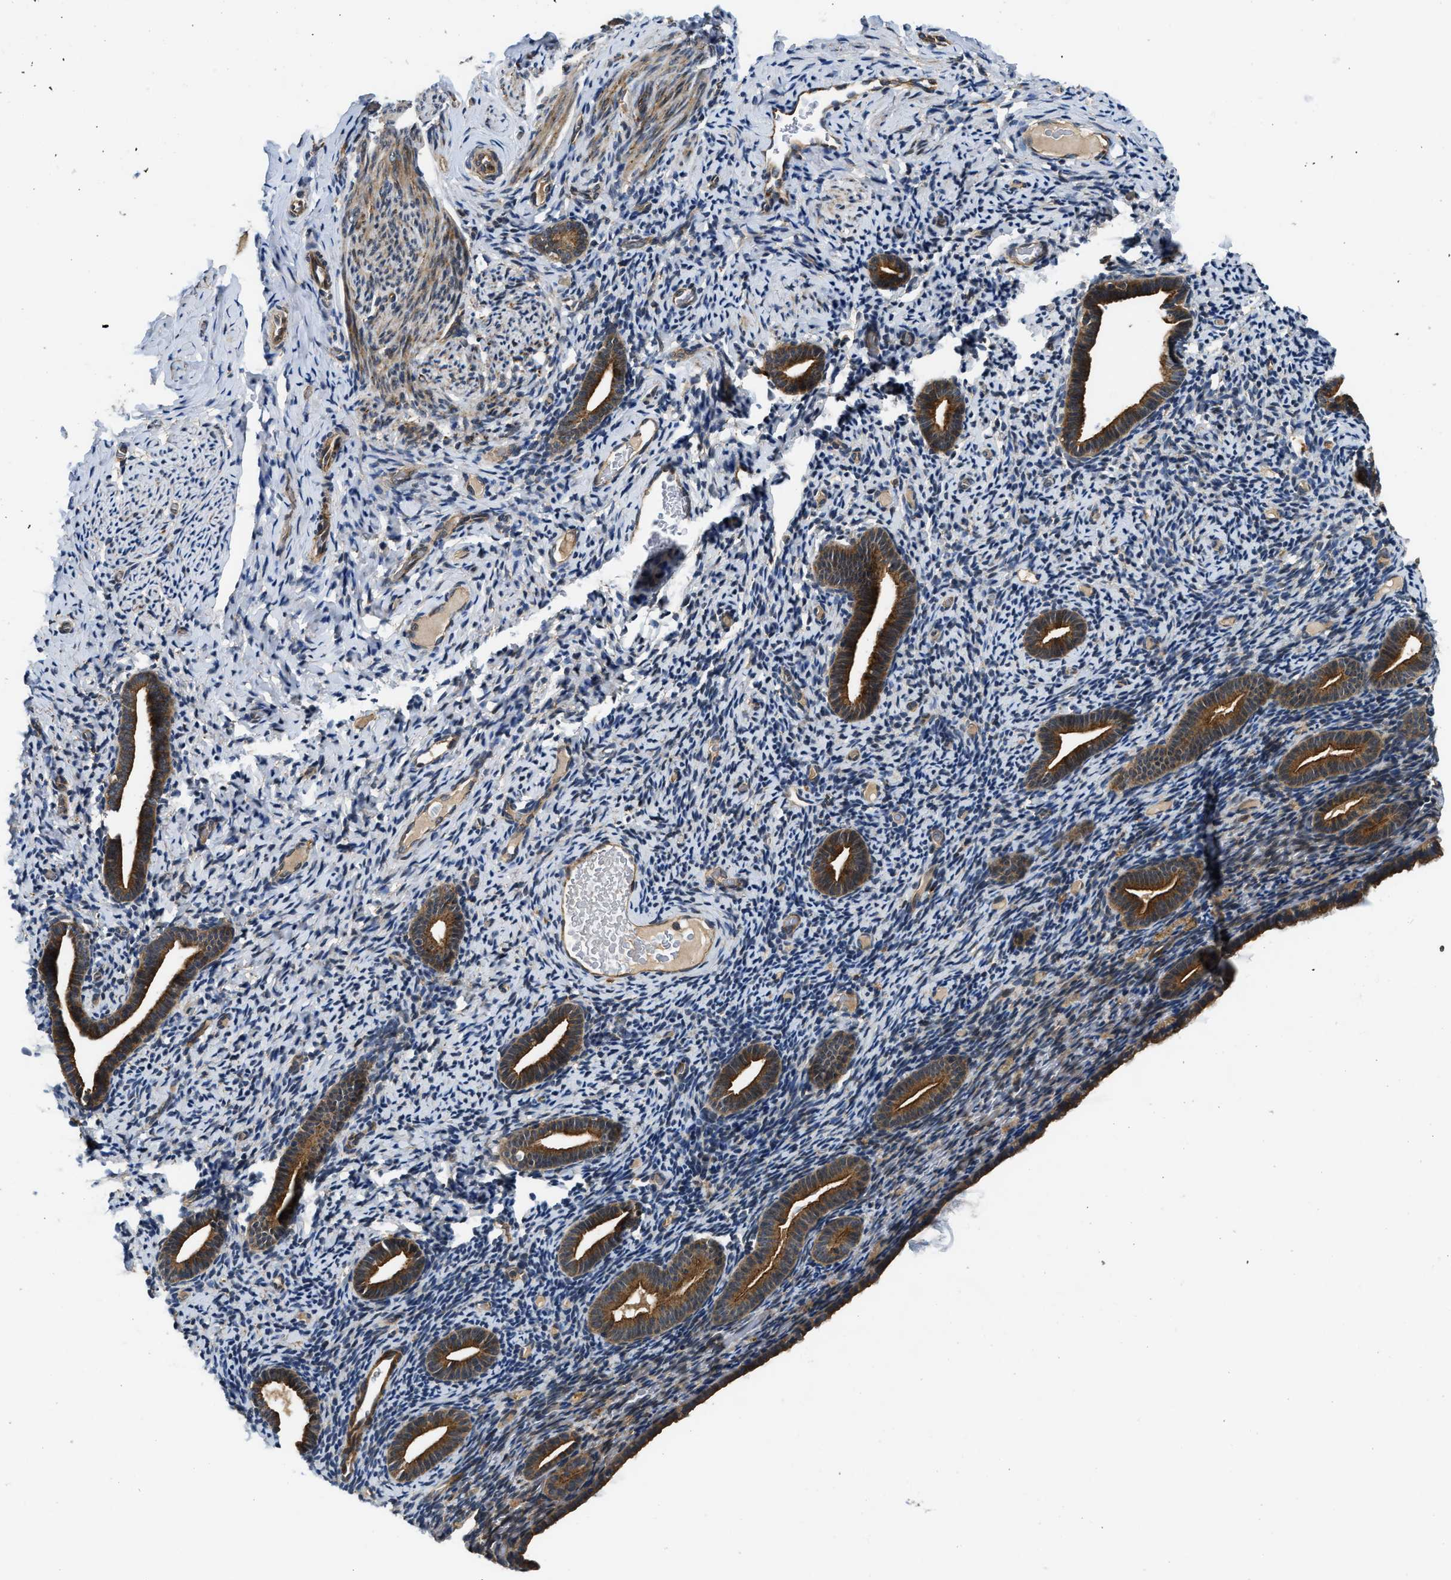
{"staining": {"intensity": "negative", "quantity": "none", "location": "none"}, "tissue": "endometrium", "cell_type": "Cells in endometrial stroma", "image_type": "normal", "snomed": [{"axis": "morphology", "description": "Normal tissue, NOS"}, {"axis": "topography", "description": "Endometrium"}], "caption": "The immunohistochemistry histopathology image has no significant positivity in cells in endometrial stroma of endometrium.", "gene": "PNPLA8", "patient": {"sex": "female", "age": 51}}